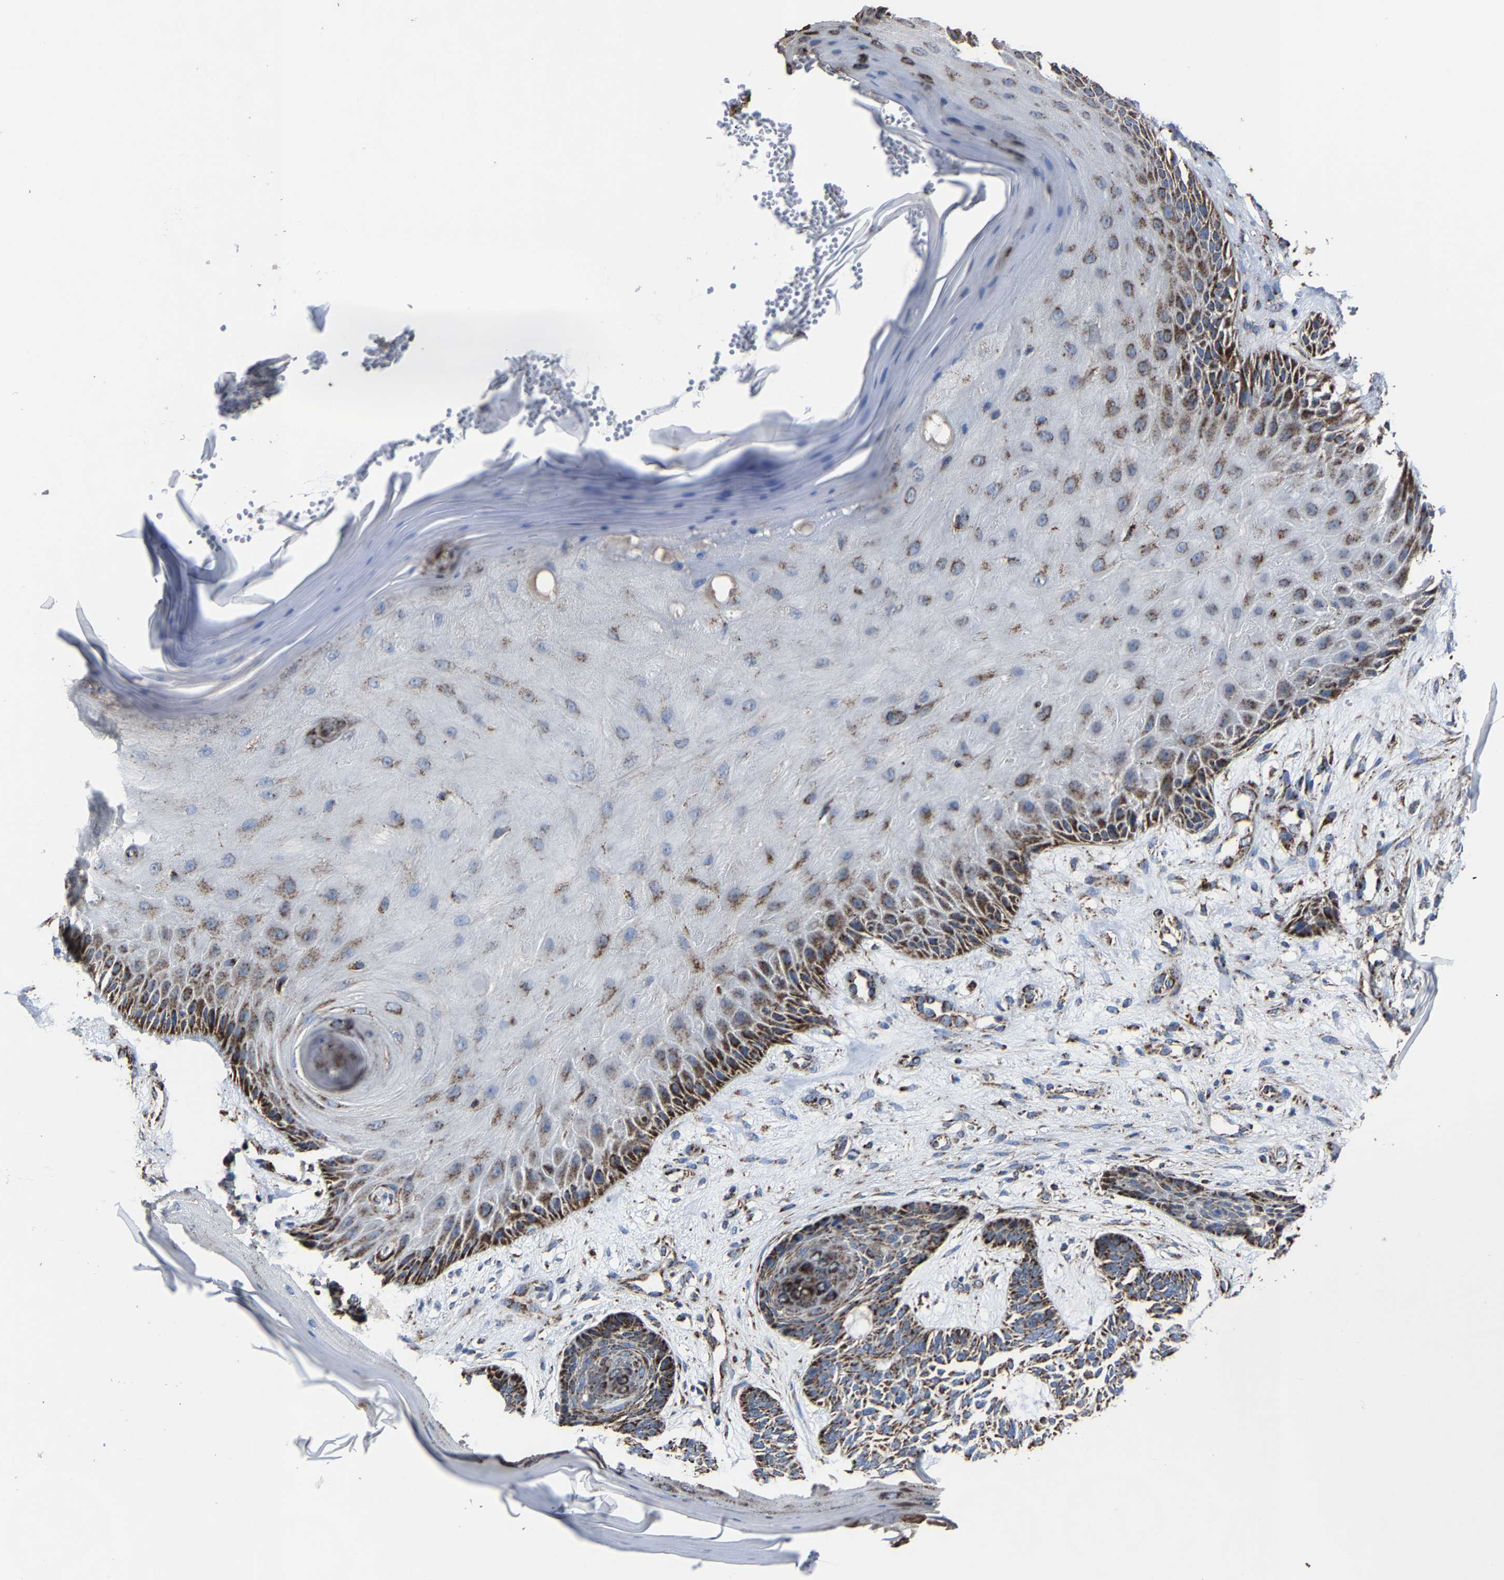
{"staining": {"intensity": "strong", "quantity": ">75%", "location": "cytoplasmic/membranous"}, "tissue": "skin cancer", "cell_type": "Tumor cells", "image_type": "cancer", "snomed": [{"axis": "morphology", "description": "Basal cell carcinoma"}, {"axis": "topography", "description": "Skin"}], "caption": "A high amount of strong cytoplasmic/membranous positivity is present in about >75% of tumor cells in skin cancer (basal cell carcinoma) tissue. (DAB IHC with brightfield microscopy, high magnification).", "gene": "NDUFV3", "patient": {"sex": "male", "age": 55}}